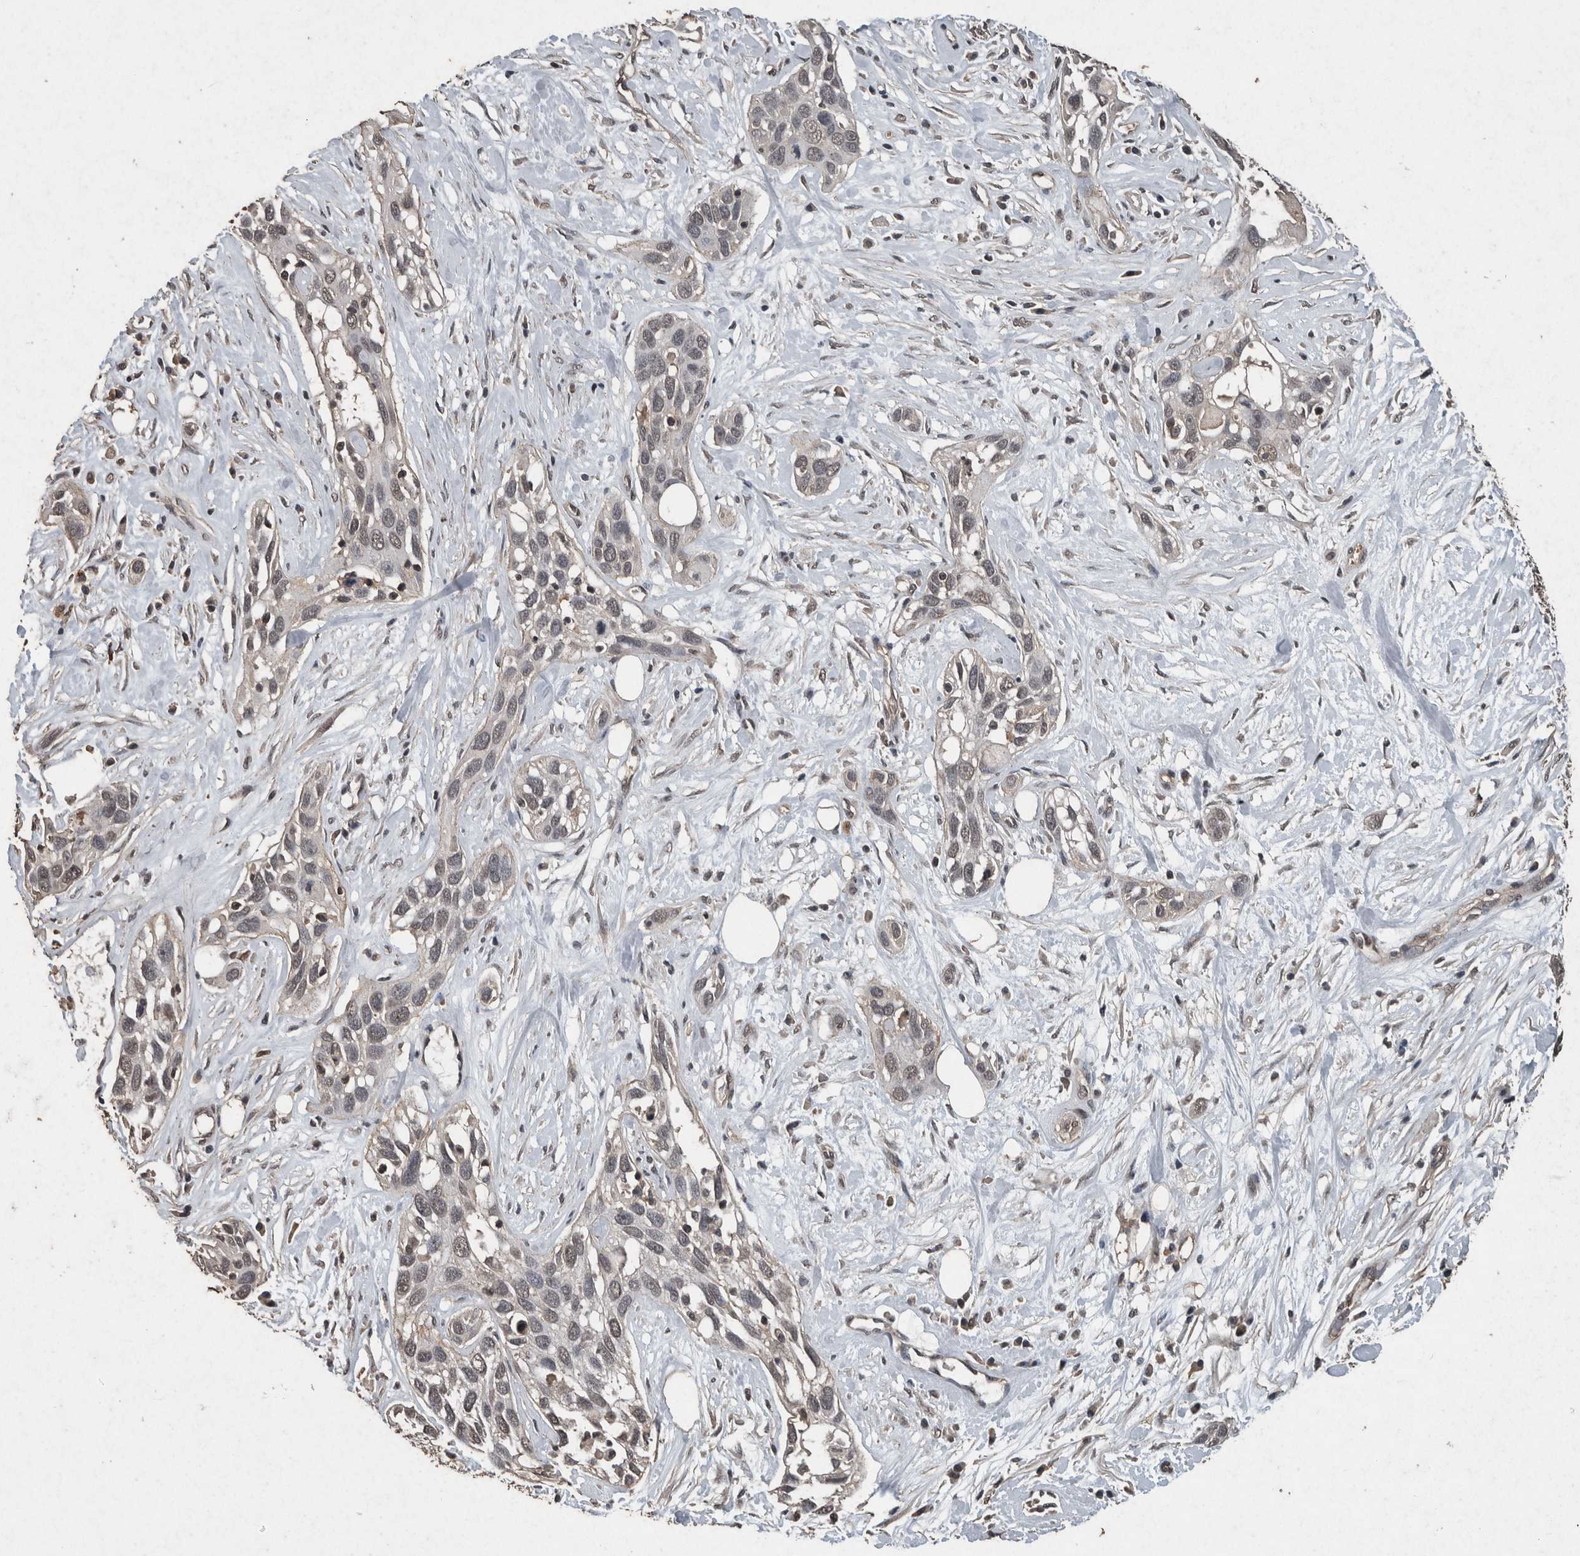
{"staining": {"intensity": "weak", "quantity": ">75%", "location": "nuclear"}, "tissue": "pancreatic cancer", "cell_type": "Tumor cells", "image_type": "cancer", "snomed": [{"axis": "morphology", "description": "Adenocarcinoma, NOS"}, {"axis": "topography", "description": "Pancreas"}], "caption": "There is low levels of weak nuclear positivity in tumor cells of pancreatic adenocarcinoma, as demonstrated by immunohistochemical staining (brown color).", "gene": "FGFRL1", "patient": {"sex": "female", "age": 60}}